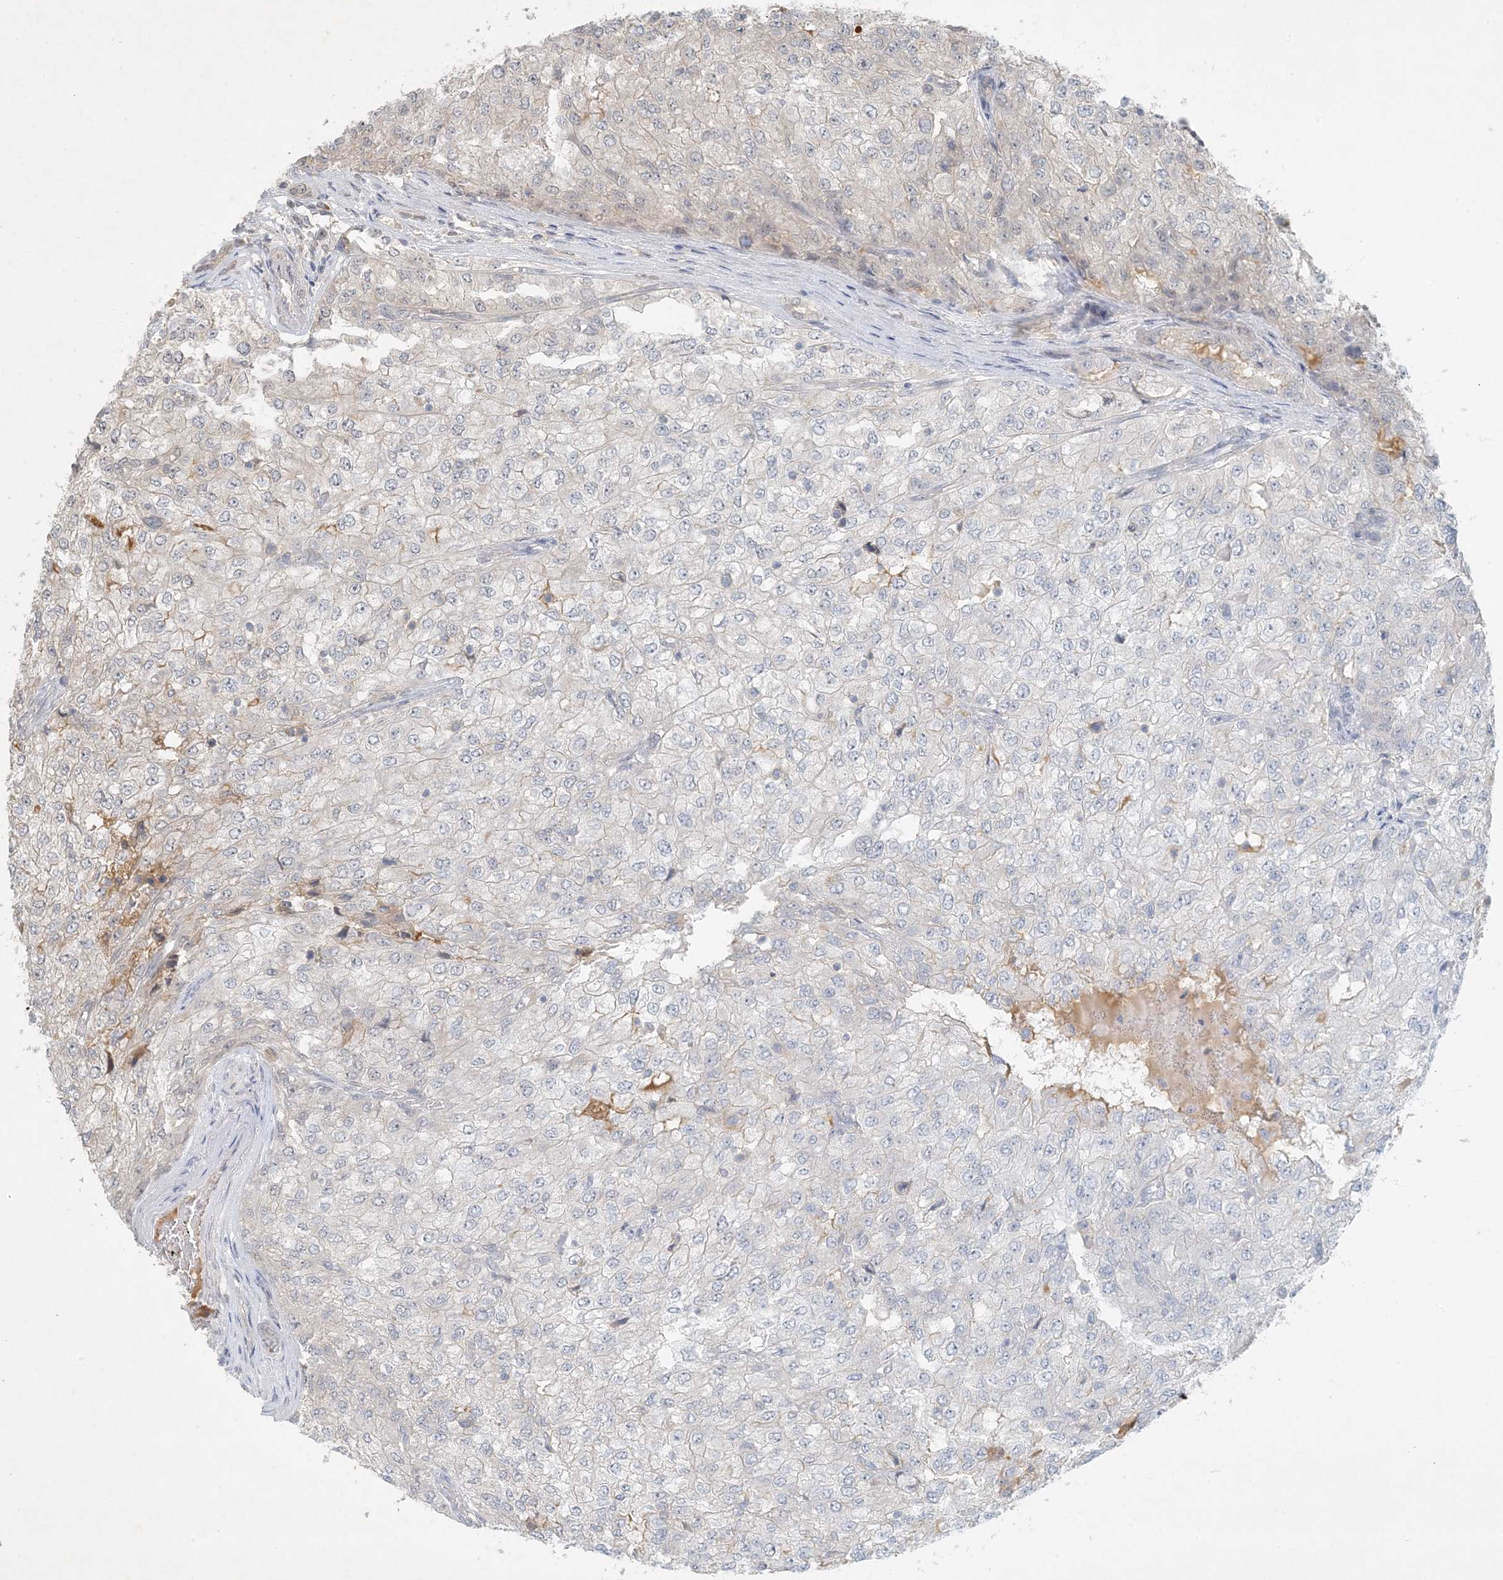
{"staining": {"intensity": "negative", "quantity": "none", "location": "none"}, "tissue": "renal cancer", "cell_type": "Tumor cells", "image_type": "cancer", "snomed": [{"axis": "morphology", "description": "Adenocarcinoma, NOS"}, {"axis": "topography", "description": "Kidney"}], "caption": "This micrograph is of renal cancer (adenocarcinoma) stained with immunohistochemistry to label a protein in brown with the nuclei are counter-stained blue. There is no staining in tumor cells.", "gene": "ZCCHC4", "patient": {"sex": "female", "age": 54}}